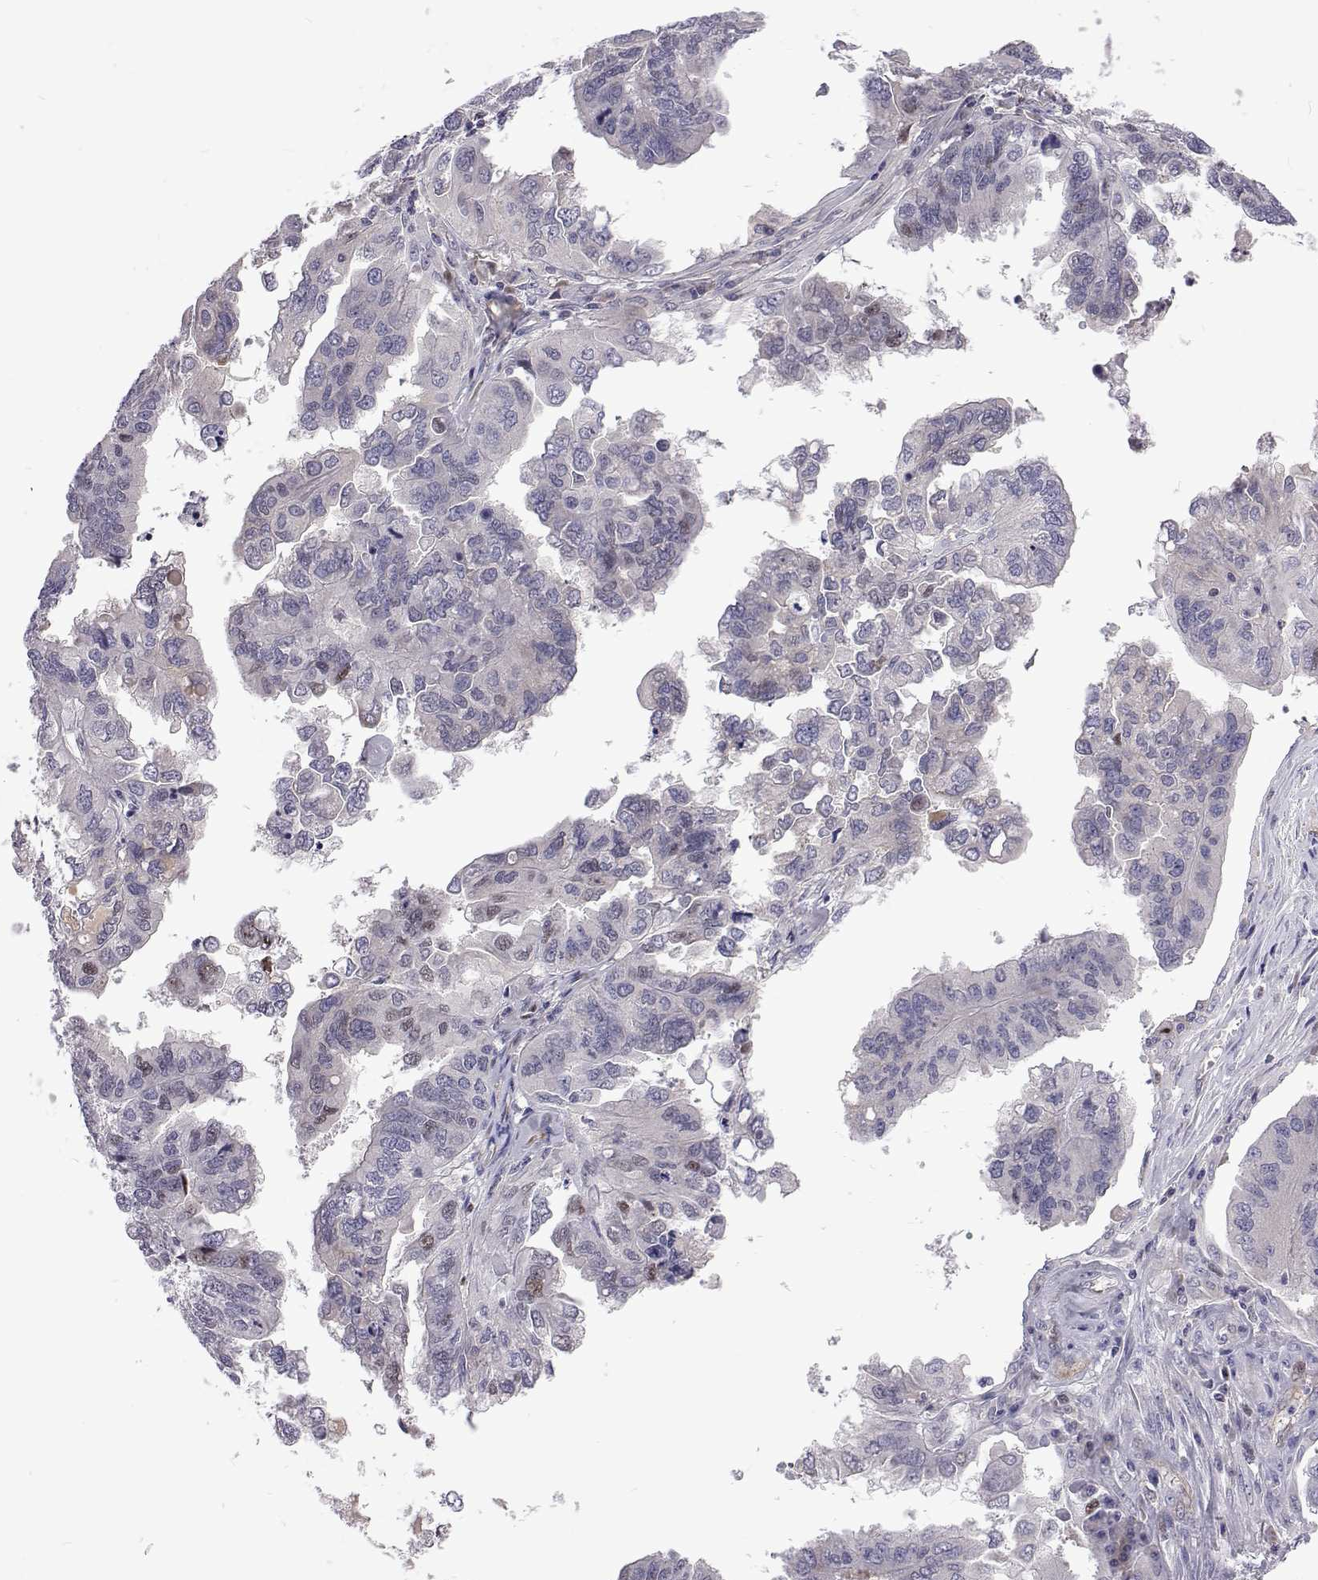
{"staining": {"intensity": "negative", "quantity": "none", "location": "none"}, "tissue": "ovarian cancer", "cell_type": "Tumor cells", "image_type": "cancer", "snomed": [{"axis": "morphology", "description": "Cystadenocarcinoma, serous, NOS"}, {"axis": "topography", "description": "Ovary"}], "caption": "DAB immunohistochemical staining of human ovarian serous cystadenocarcinoma exhibits no significant expression in tumor cells. (DAB (3,3'-diaminobenzidine) immunohistochemistry visualized using brightfield microscopy, high magnification).", "gene": "TCF15", "patient": {"sex": "female", "age": 79}}